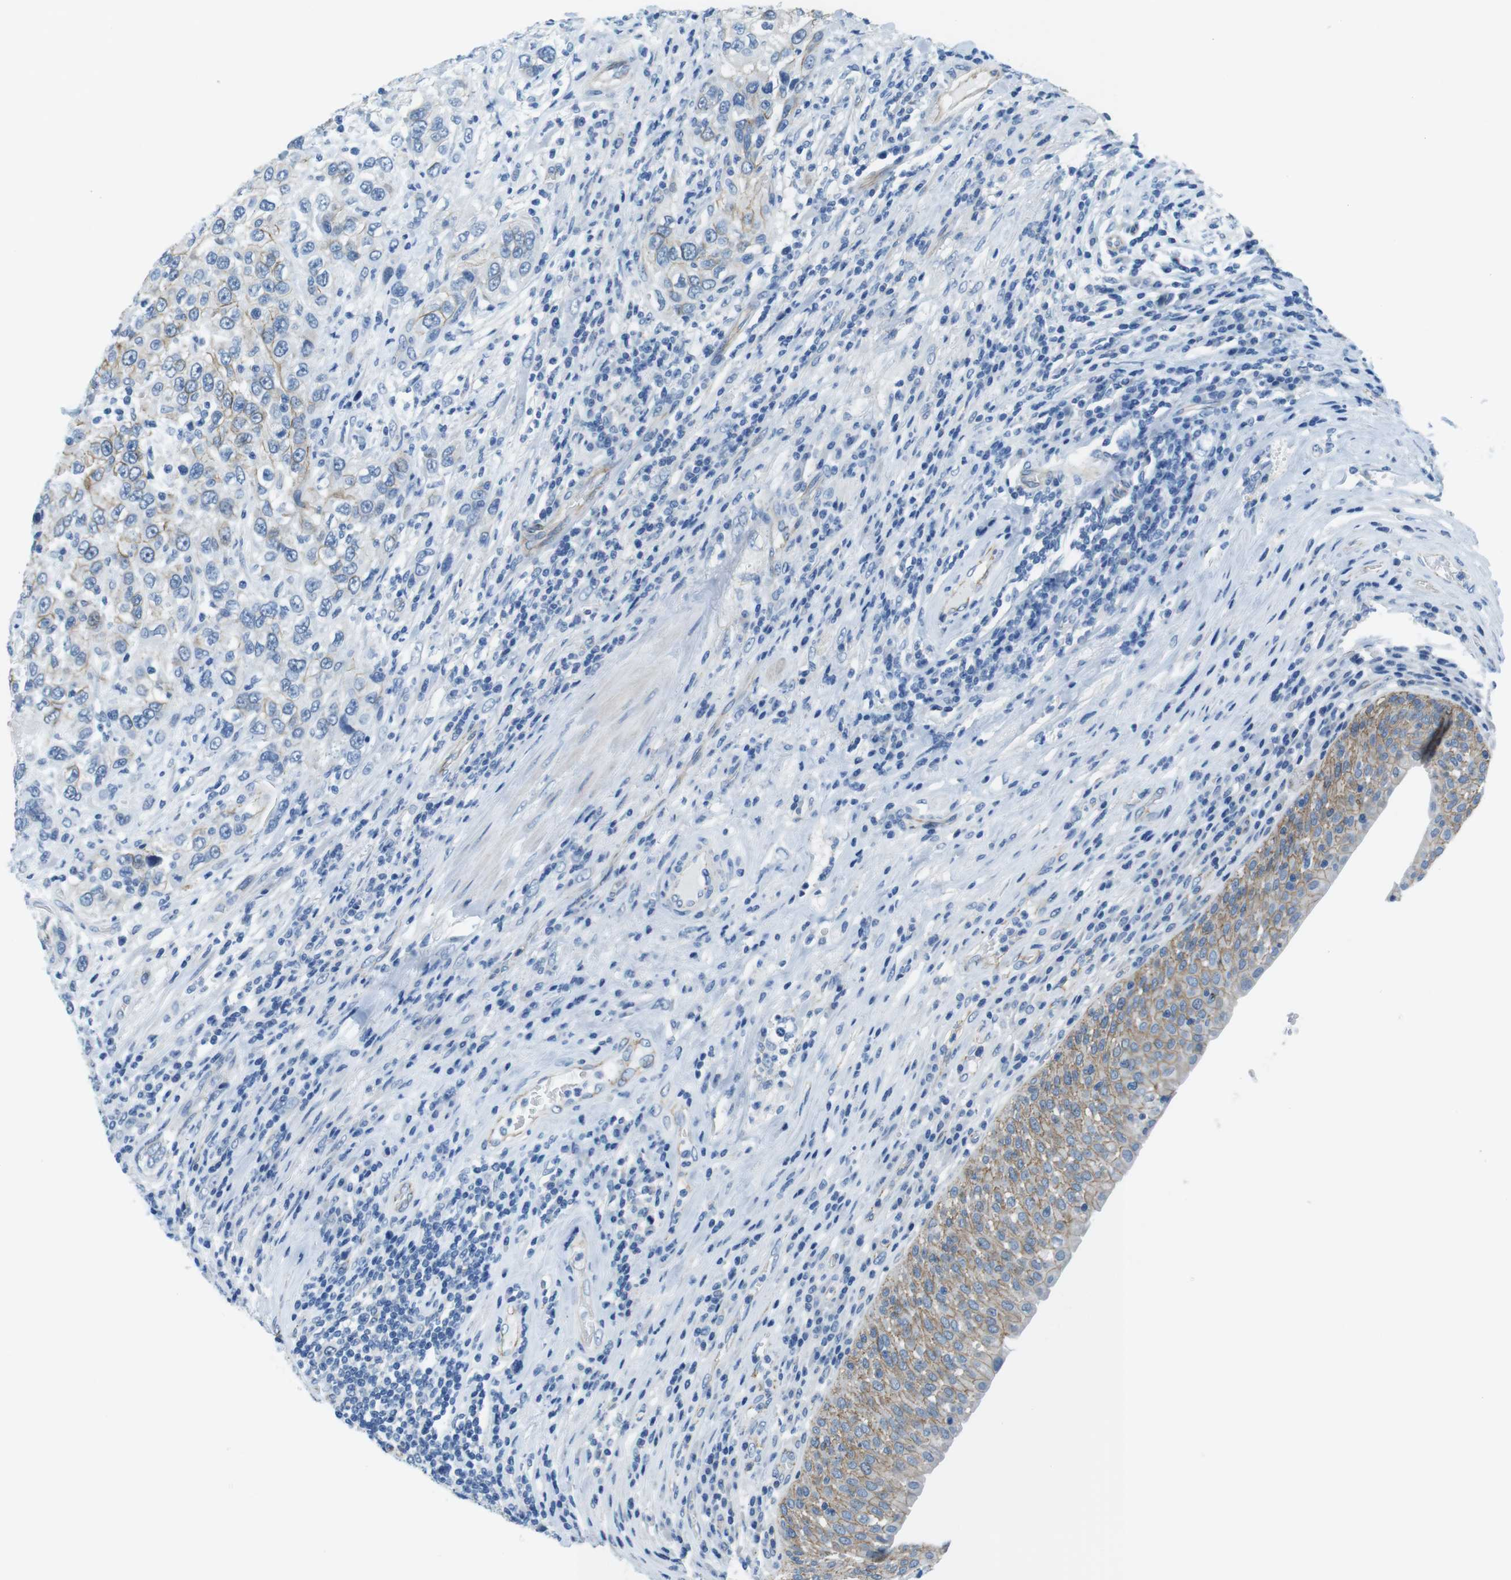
{"staining": {"intensity": "moderate", "quantity": "<25%", "location": "cytoplasmic/membranous"}, "tissue": "urothelial cancer", "cell_type": "Tumor cells", "image_type": "cancer", "snomed": [{"axis": "morphology", "description": "Urothelial carcinoma, High grade"}, {"axis": "topography", "description": "Urinary bladder"}], "caption": "High-grade urothelial carcinoma tissue displays moderate cytoplasmic/membranous expression in approximately <25% of tumor cells, visualized by immunohistochemistry.", "gene": "SLC6A6", "patient": {"sex": "female", "age": 80}}